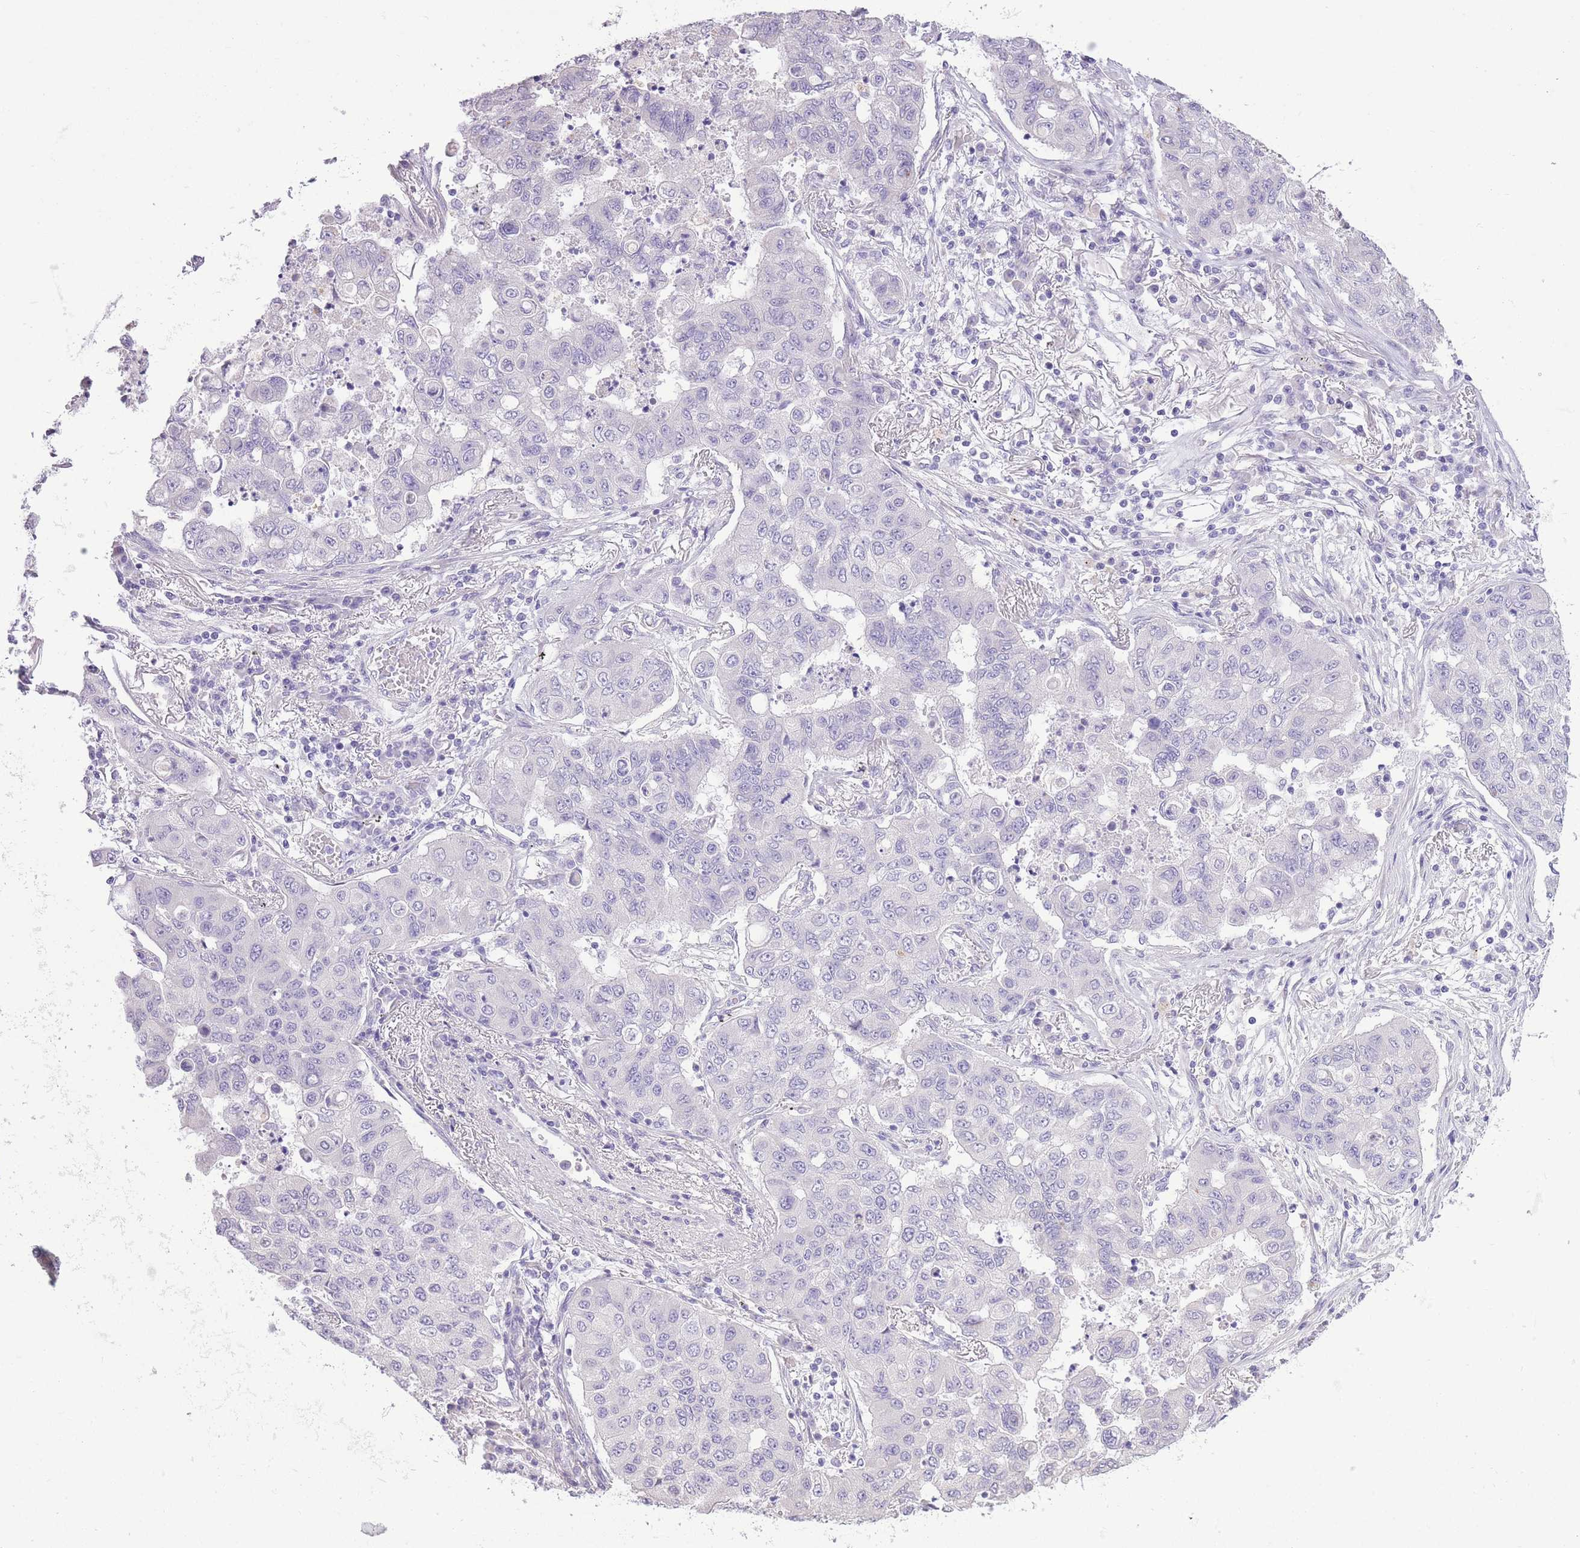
{"staining": {"intensity": "negative", "quantity": "none", "location": "none"}, "tissue": "lung cancer", "cell_type": "Tumor cells", "image_type": "cancer", "snomed": [{"axis": "morphology", "description": "Squamous cell carcinoma, NOS"}, {"axis": "topography", "description": "Lung"}], "caption": "Tumor cells are negative for brown protein staining in lung cancer.", "gene": "WDR70", "patient": {"sex": "male", "age": 74}}